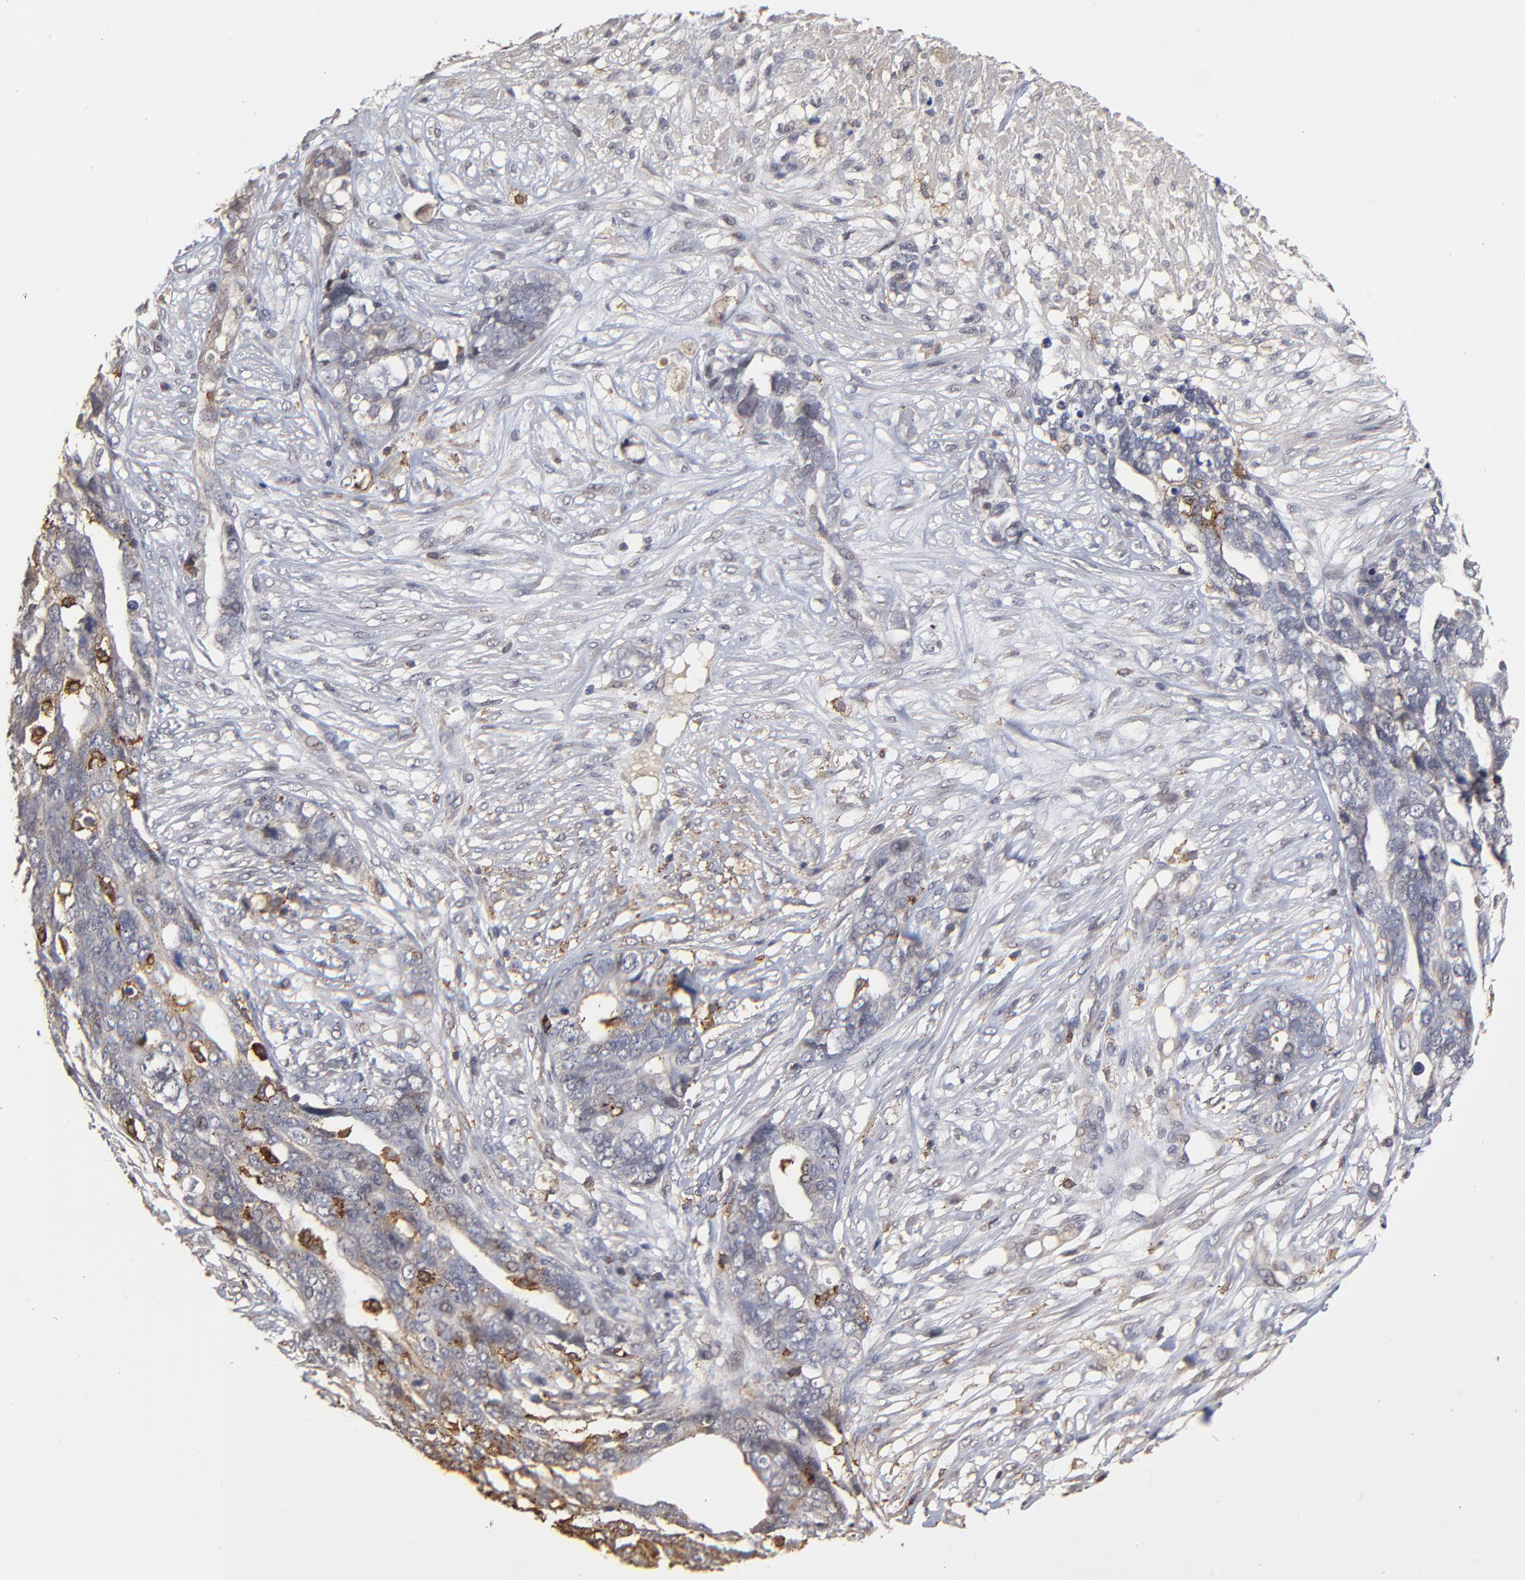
{"staining": {"intensity": "moderate", "quantity": "<25%", "location": "cytoplasmic/membranous"}, "tissue": "ovarian cancer", "cell_type": "Tumor cells", "image_type": "cancer", "snomed": [{"axis": "morphology", "description": "Normal tissue, NOS"}, {"axis": "morphology", "description": "Cystadenocarcinoma, serous, NOS"}, {"axis": "topography", "description": "Fallopian tube"}, {"axis": "topography", "description": "Ovary"}], "caption": "Immunohistochemistry image of ovarian cancer stained for a protein (brown), which displays low levels of moderate cytoplasmic/membranous staining in approximately <25% of tumor cells.", "gene": "ASB8", "patient": {"sex": "female", "age": 56}}